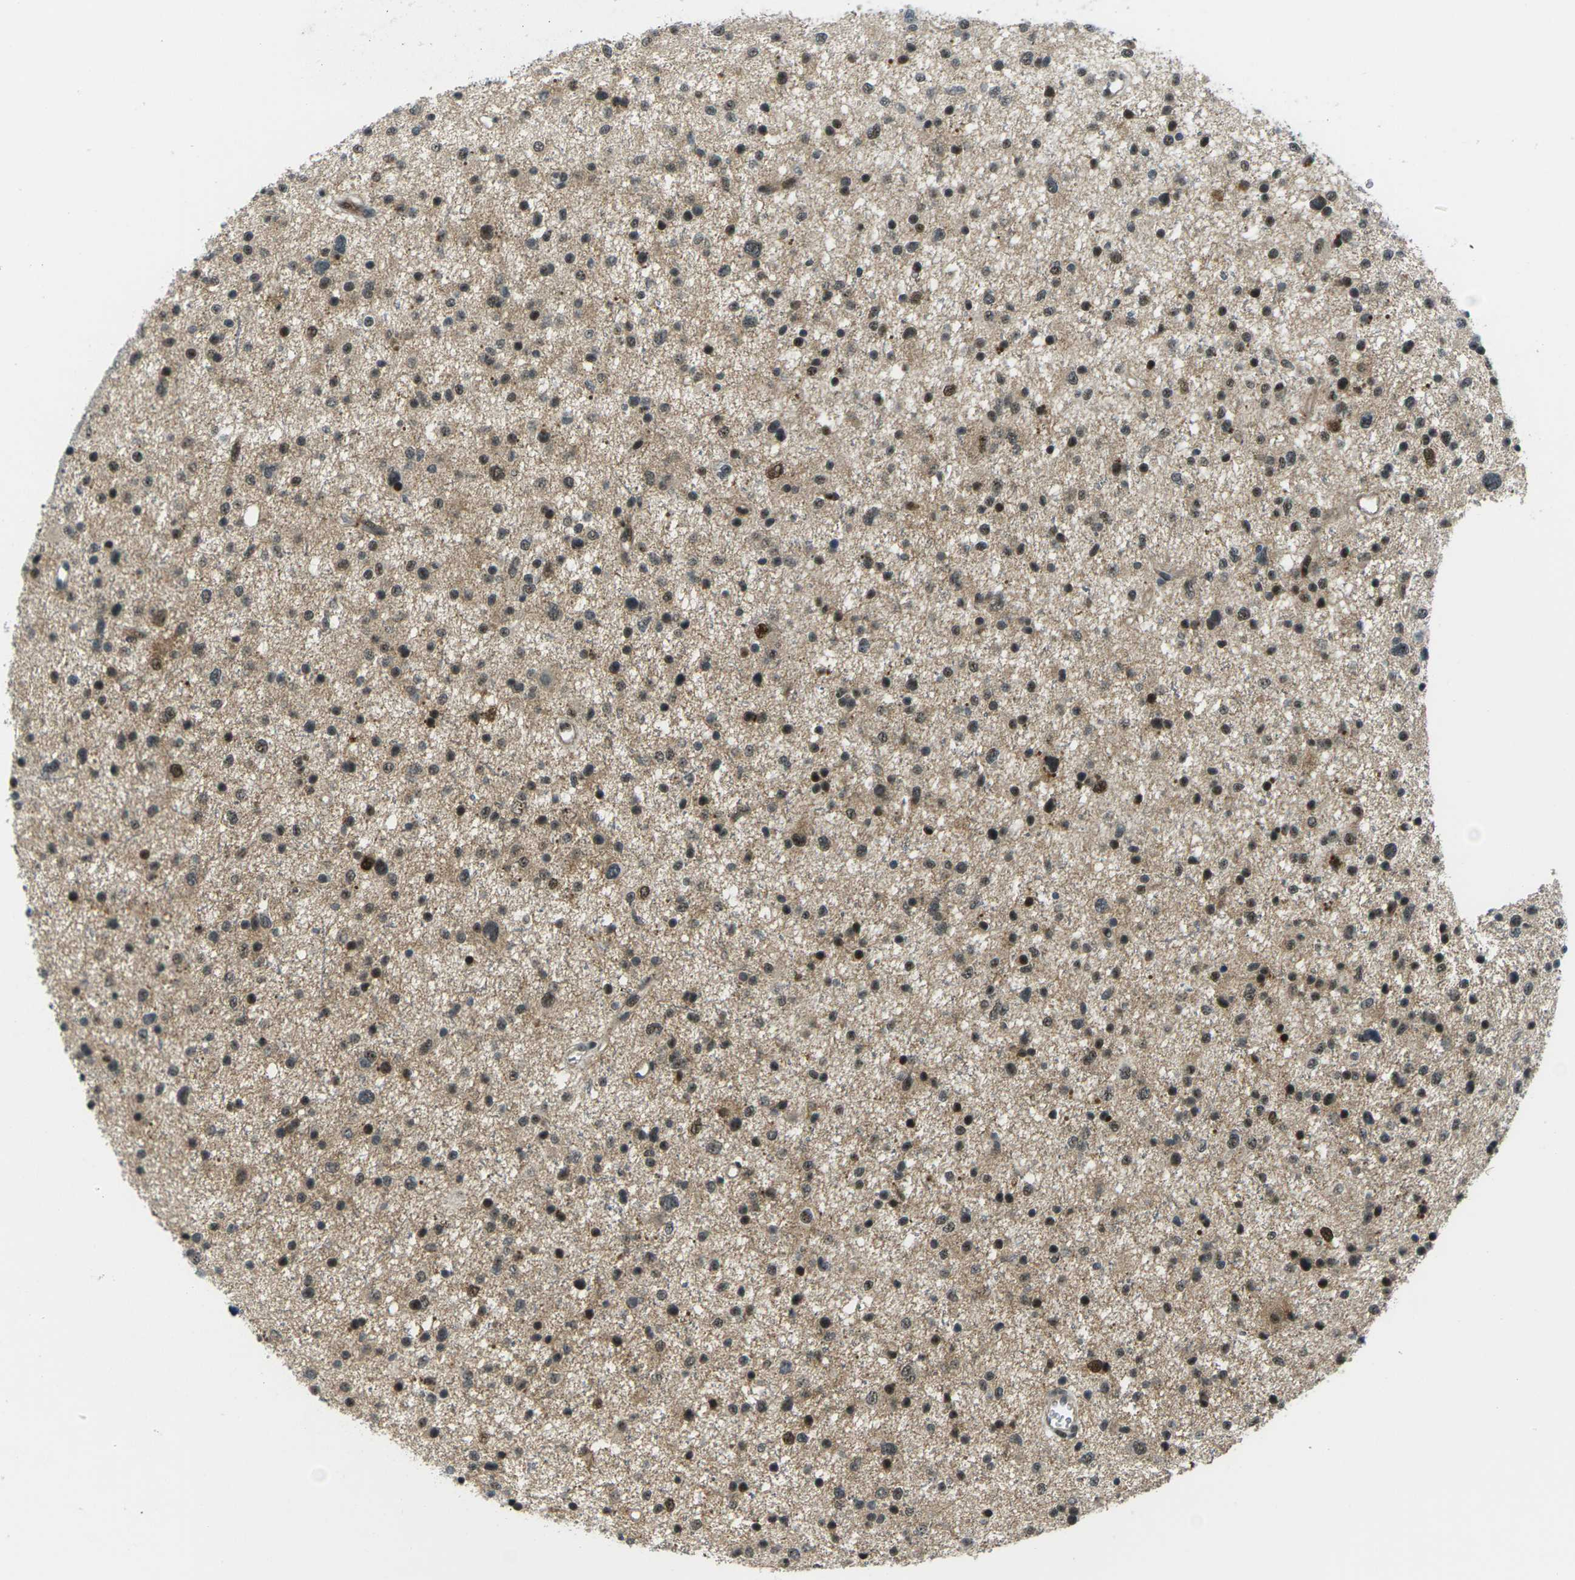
{"staining": {"intensity": "strong", "quantity": ">75%", "location": "cytoplasmic/membranous,nuclear"}, "tissue": "glioma", "cell_type": "Tumor cells", "image_type": "cancer", "snomed": [{"axis": "morphology", "description": "Glioma, malignant, Low grade"}, {"axis": "topography", "description": "Brain"}], "caption": "Malignant glioma (low-grade) was stained to show a protein in brown. There is high levels of strong cytoplasmic/membranous and nuclear staining in approximately >75% of tumor cells.", "gene": "UBE2S", "patient": {"sex": "female", "age": 37}}